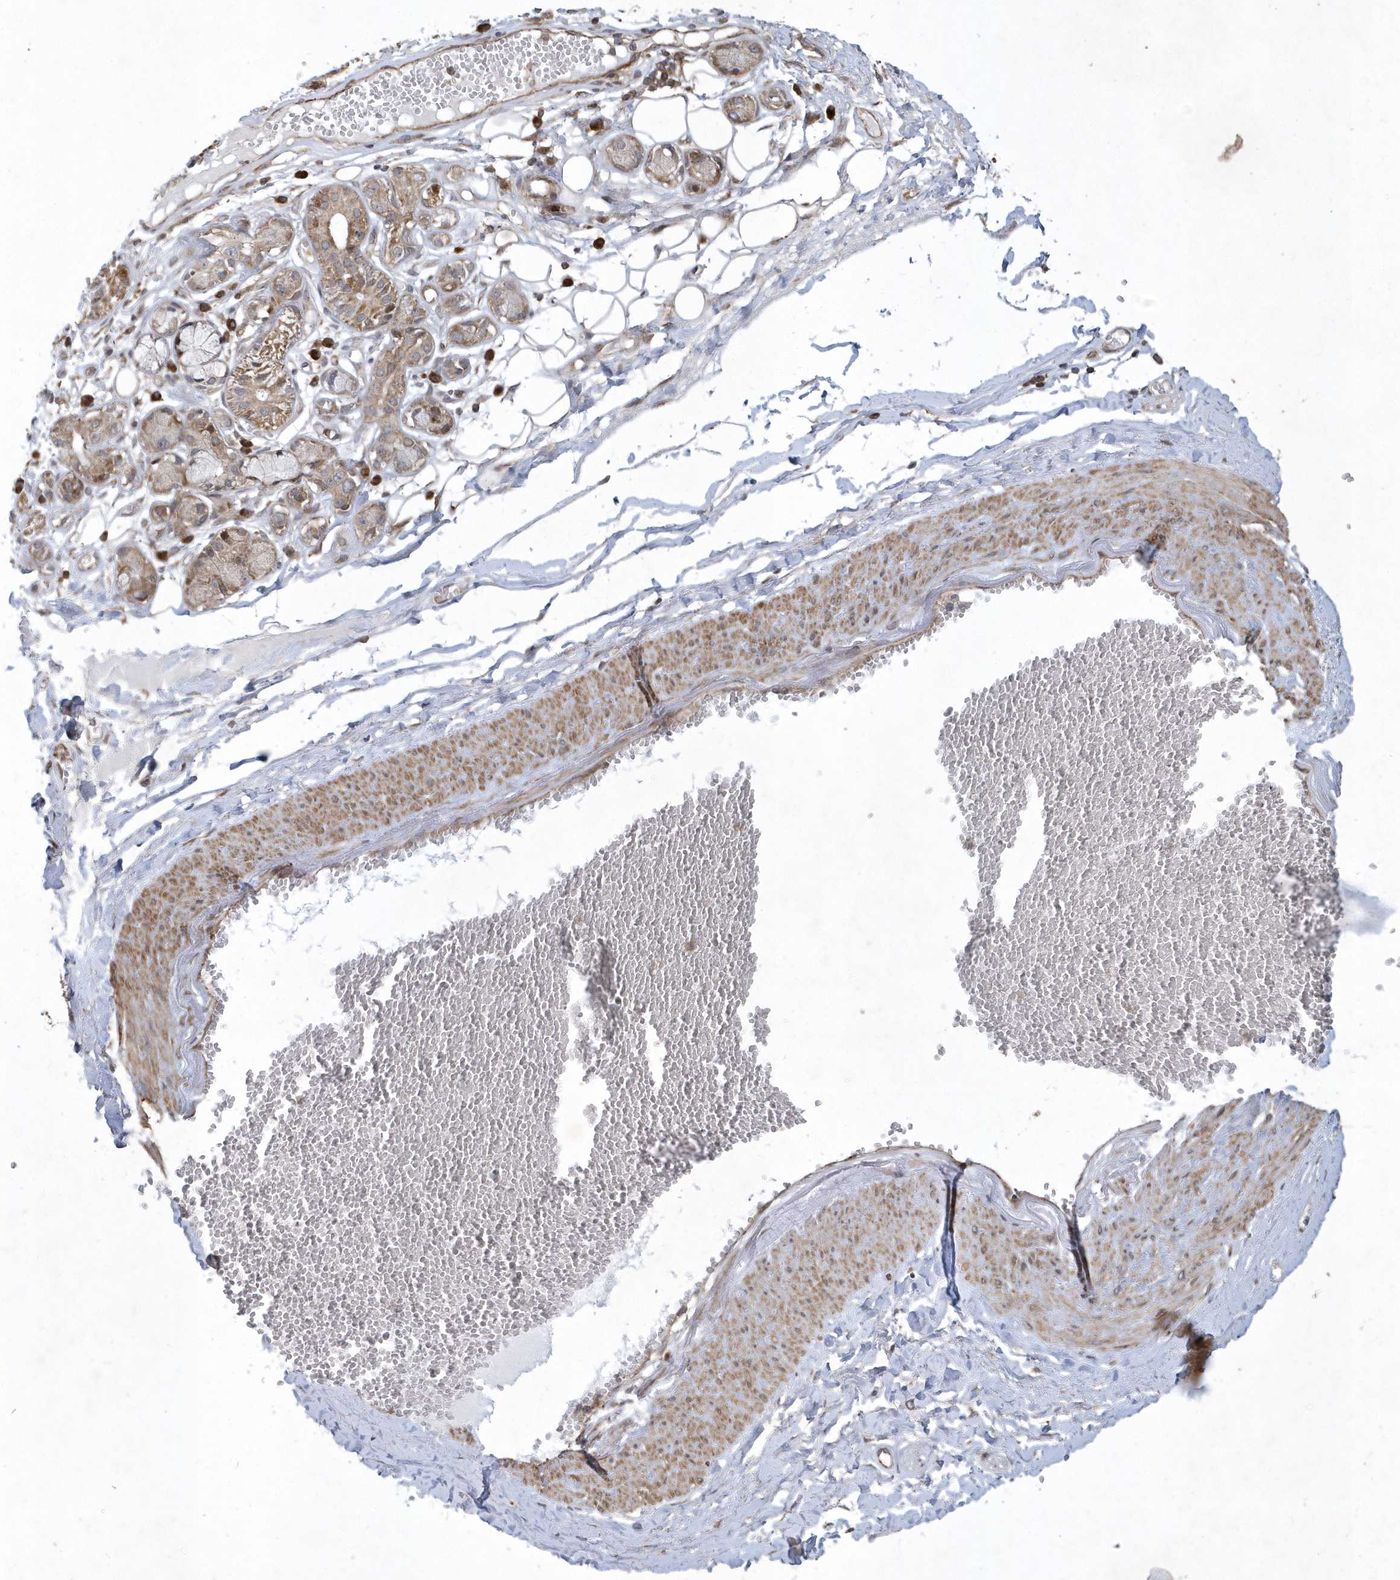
{"staining": {"intensity": "strong", "quantity": "<25%", "location": "cytoplasmic/membranous,nuclear"}, "tissue": "soft tissue", "cell_type": "Chondrocytes", "image_type": "normal", "snomed": [{"axis": "morphology", "description": "Normal tissue, NOS"}, {"axis": "morphology", "description": "Inflammation, NOS"}, {"axis": "topography", "description": "Salivary gland"}, {"axis": "topography", "description": "Peripheral nerve tissue"}], "caption": "High-magnification brightfield microscopy of benign soft tissue stained with DAB (3,3'-diaminobenzidine) (brown) and counterstained with hematoxylin (blue). chondrocytes exhibit strong cytoplasmic/membranous,nuclear staining is present in about<25% of cells. (DAB (3,3'-diaminobenzidine) IHC, brown staining for protein, blue staining for nuclei).", "gene": "N4BP2", "patient": {"sex": "female", "age": 75}}